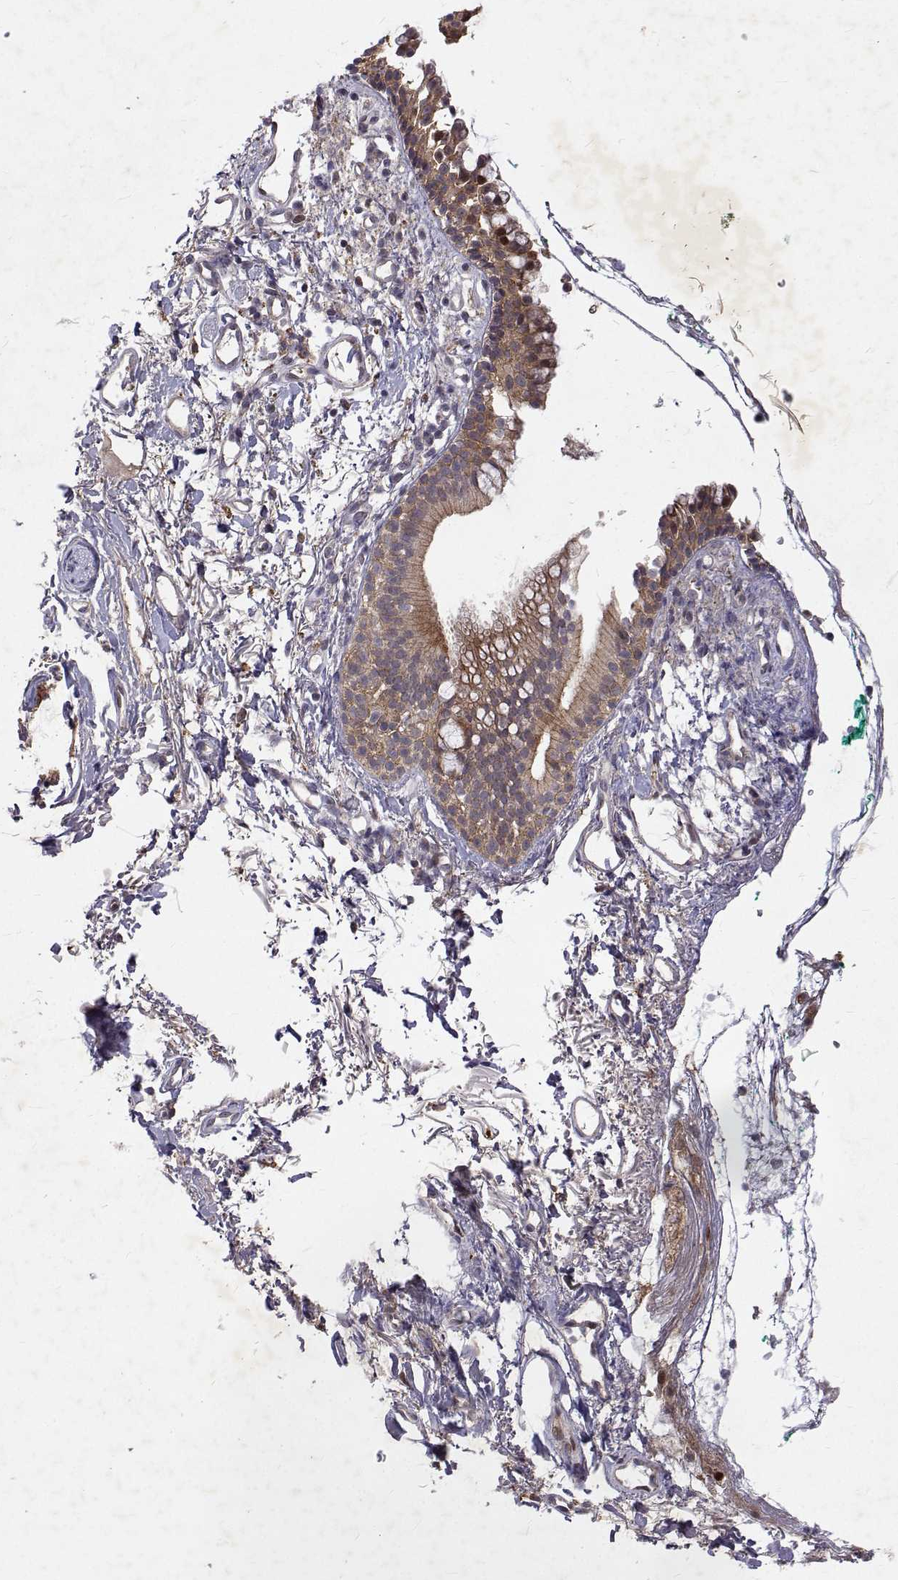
{"staining": {"intensity": "weak", "quantity": "25%-75%", "location": "cytoplasmic/membranous"}, "tissue": "nasopharynx", "cell_type": "Respiratory epithelial cells", "image_type": "normal", "snomed": [{"axis": "morphology", "description": "Normal tissue, NOS"}, {"axis": "morphology", "description": "Basal cell carcinoma"}, {"axis": "topography", "description": "Cartilage tissue"}, {"axis": "topography", "description": "Nasopharynx"}, {"axis": "topography", "description": "Oral tissue"}], "caption": "Respiratory epithelial cells show low levels of weak cytoplasmic/membranous staining in approximately 25%-75% of cells in benign human nasopharynx.", "gene": "ALKBH8", "patient": {"sex": "female", "age": 77}}